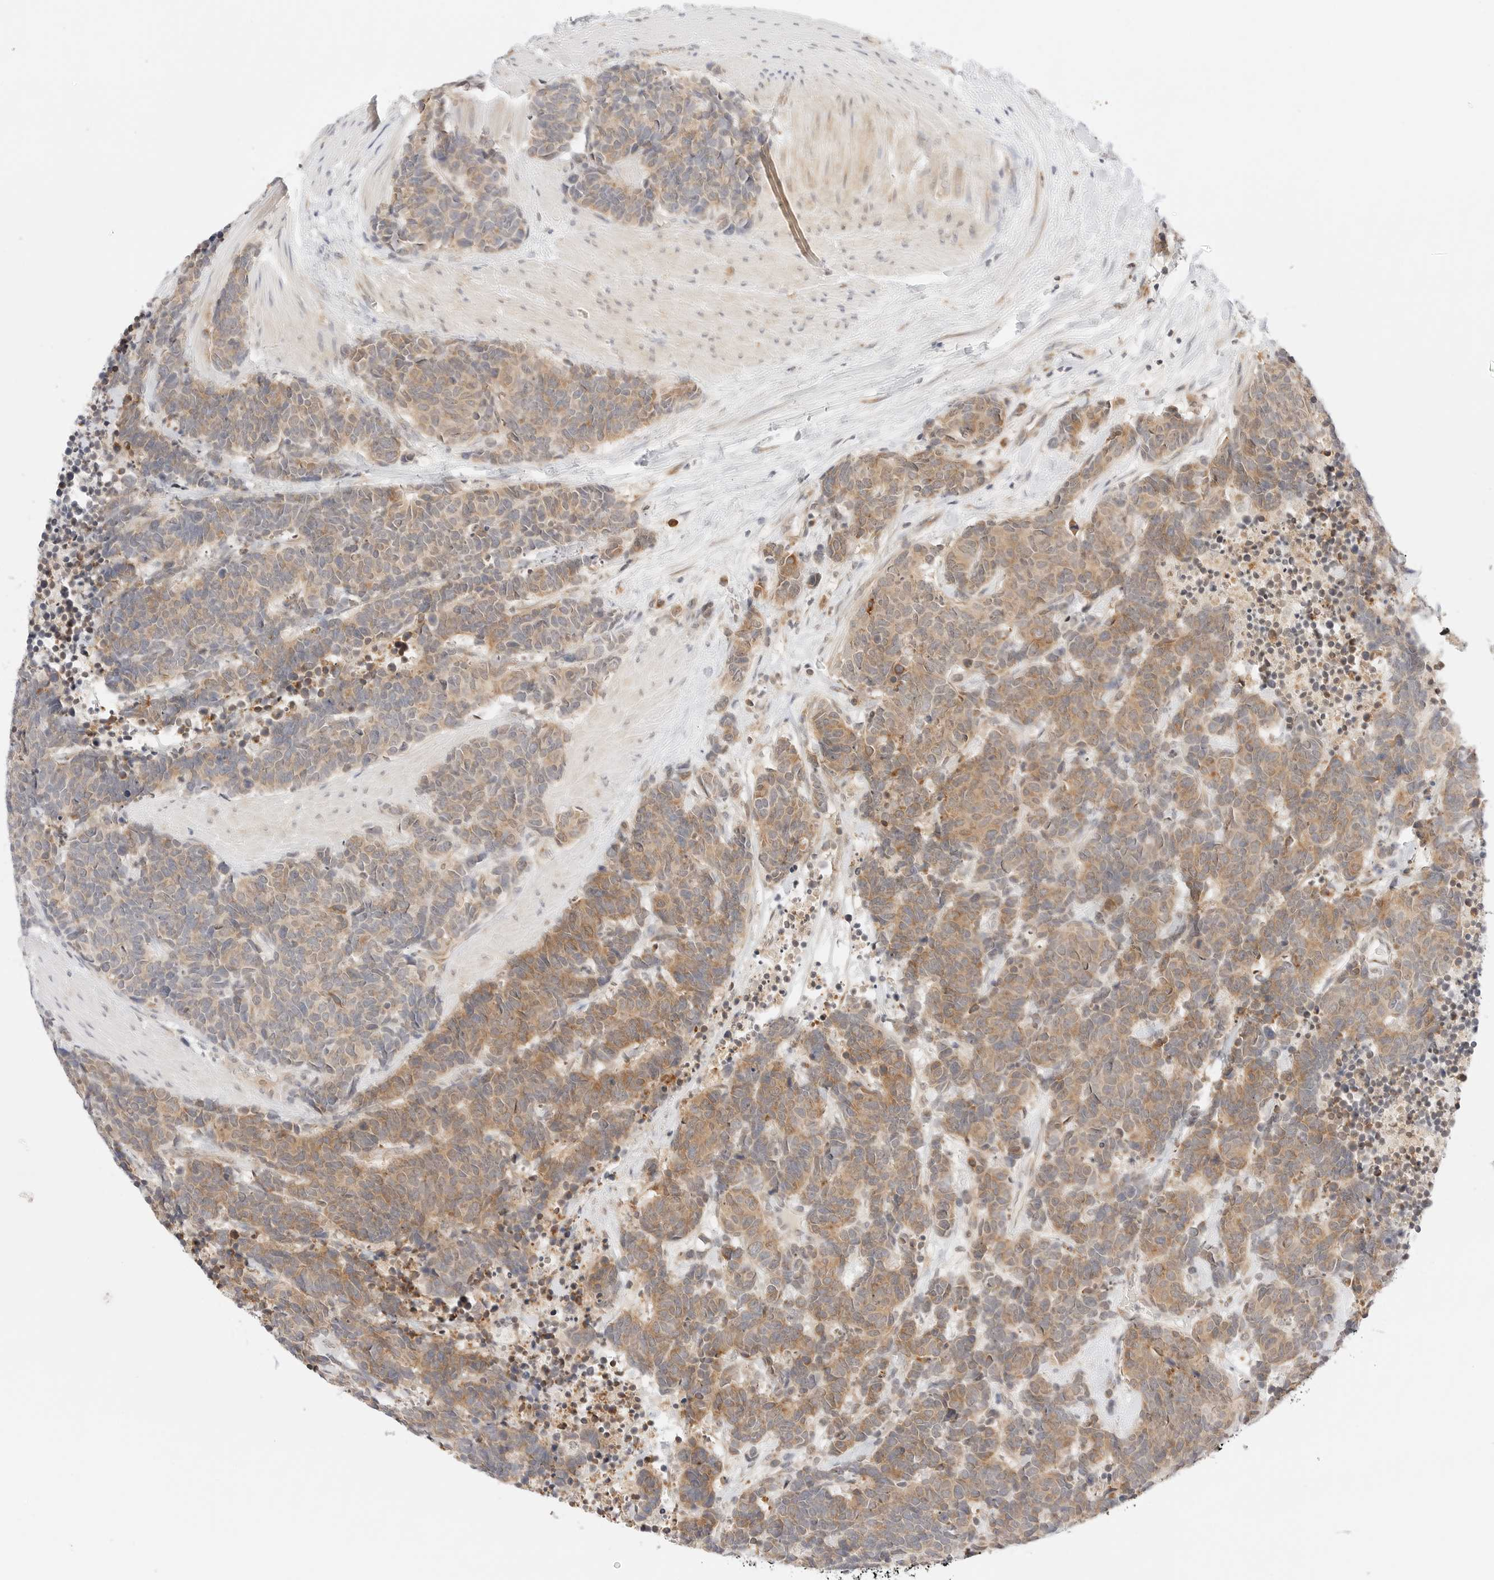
{"staining": {"intensity": "moderate", "quantity": ">75%", "location": "cytoplasmic/membranous"}, "tissue": "carcinoid", "cell_type": "Tumor cells", "image_type": "cancer", "snomed": [{"axis": "morphology", "description": "Carcinoma, NOS"}, {"axis": "morphology", "description": "Carcinoid, malignant, NOS"}, {"axis": "topography", "description": "Urinary bladder"}], "caption": "The micrograph reveals staining of carcinoid (malignant), revealing moderate cytoplasmic/membranous protein expression (brown color) within tumor cells.", "gene": "ERO1B", "patient": {"sex": "male", "age": 57}}